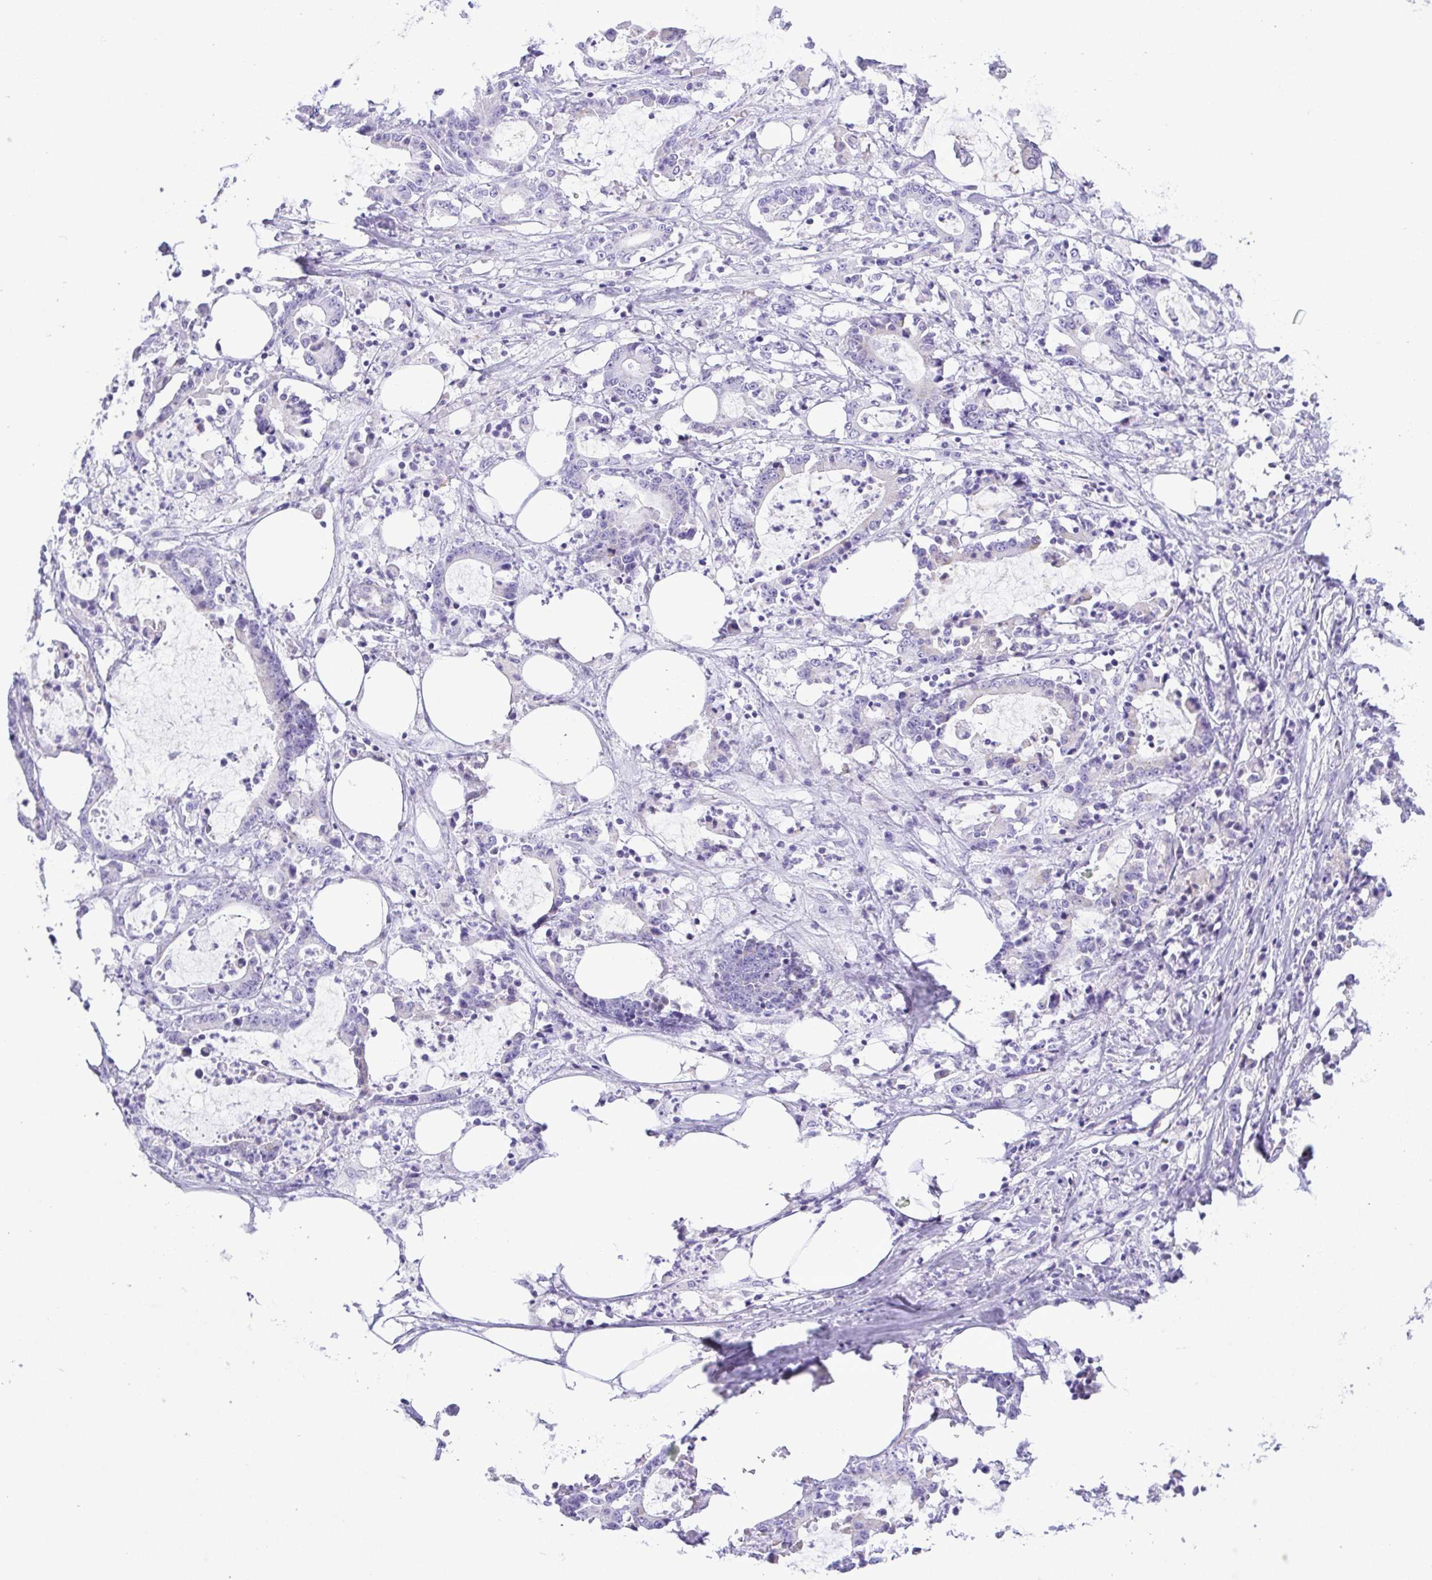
{"staining": {"intensity": "negative", "quantity": "none", "location": "none"}, "tissue": "stomach cancer", "cell_type": "Tumor cells", "image_type": "cancer", "snomed": [{"axis": "morphology", "description": "Adenocarcinoma, NOS"}, {"axis": "topography", "description": "Stomach, upper"}], "caption": "The IHC micrograph has no significant expression in tumor cells of stomach cancer tissue.", "gene": "GPR182", "patient": {"sex": "male", "age": 68}}